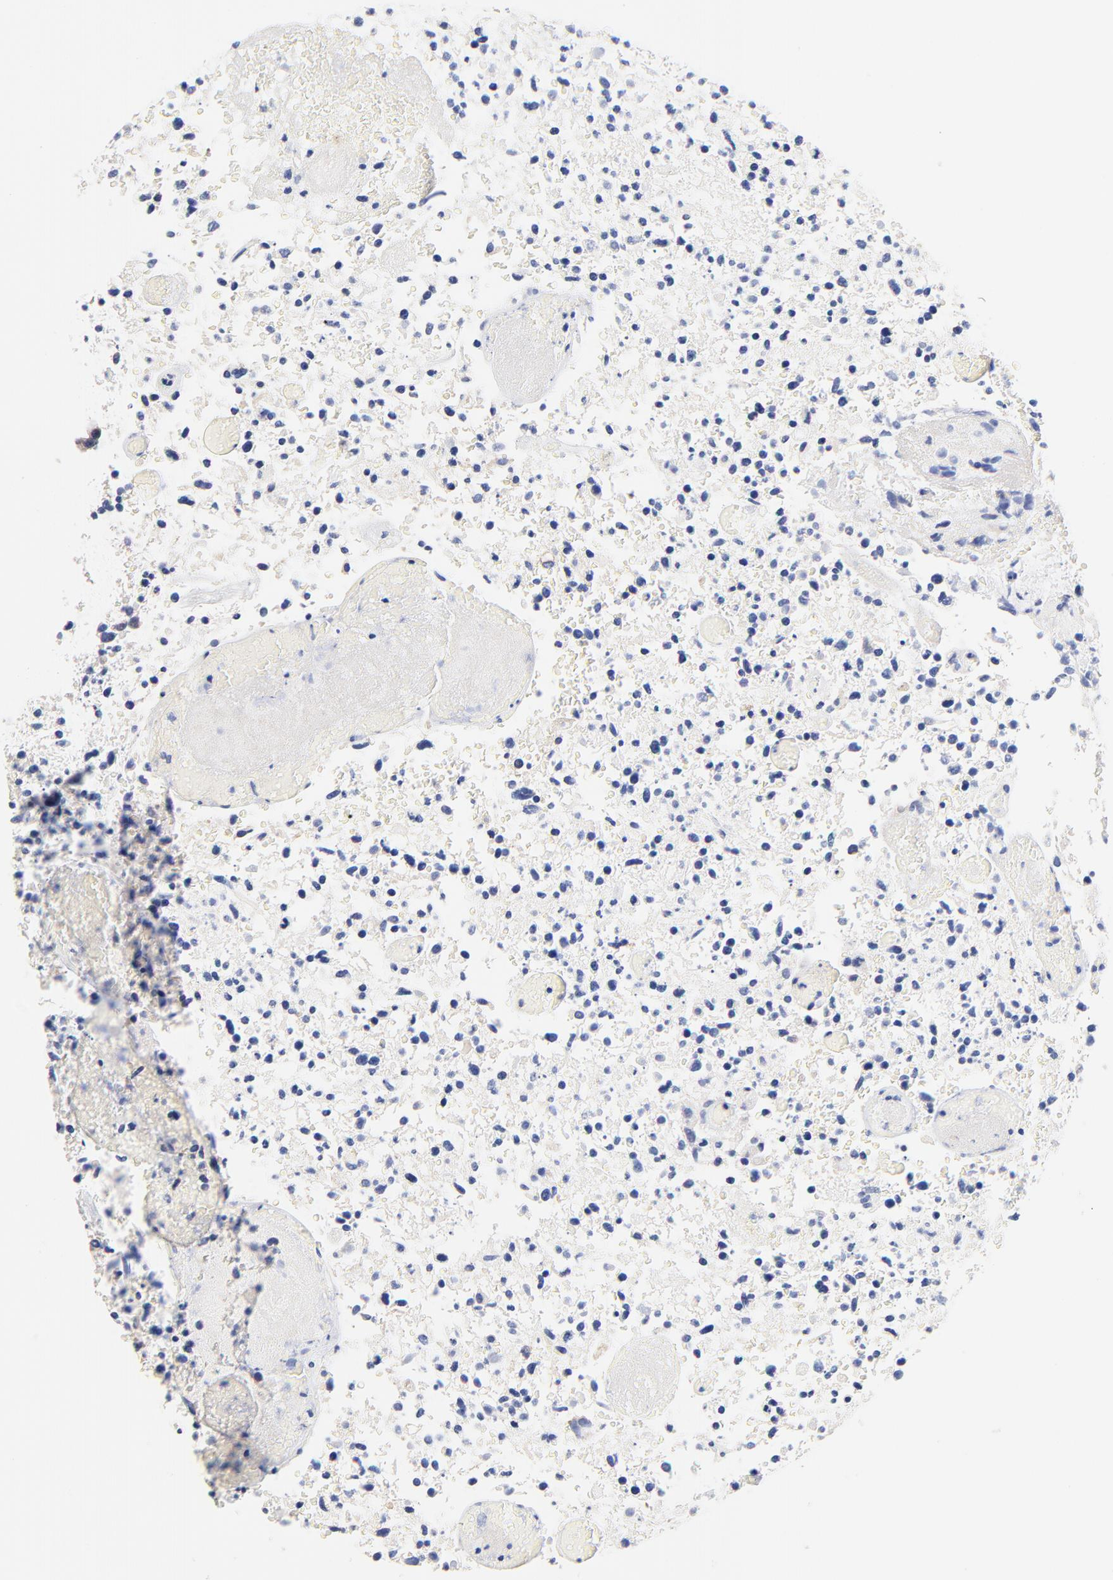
{"staining": {"intensity": "negative", "quantity": "none", "location": "none"}, "tissue": "glioma", "cell_type": "Tumor cells", "image_type": "cancer", "snomed": [{"axis": "morphology", "description": "Glioma, malignant, High grade"}, {"axis": "topography", "description": "Brain"}], "caption": "This is an IHC photomicrograph of human glioma. There is no staining in tumor cells.", "gene": "TWNK", "patient": {"sex": "male", "age": 72}}